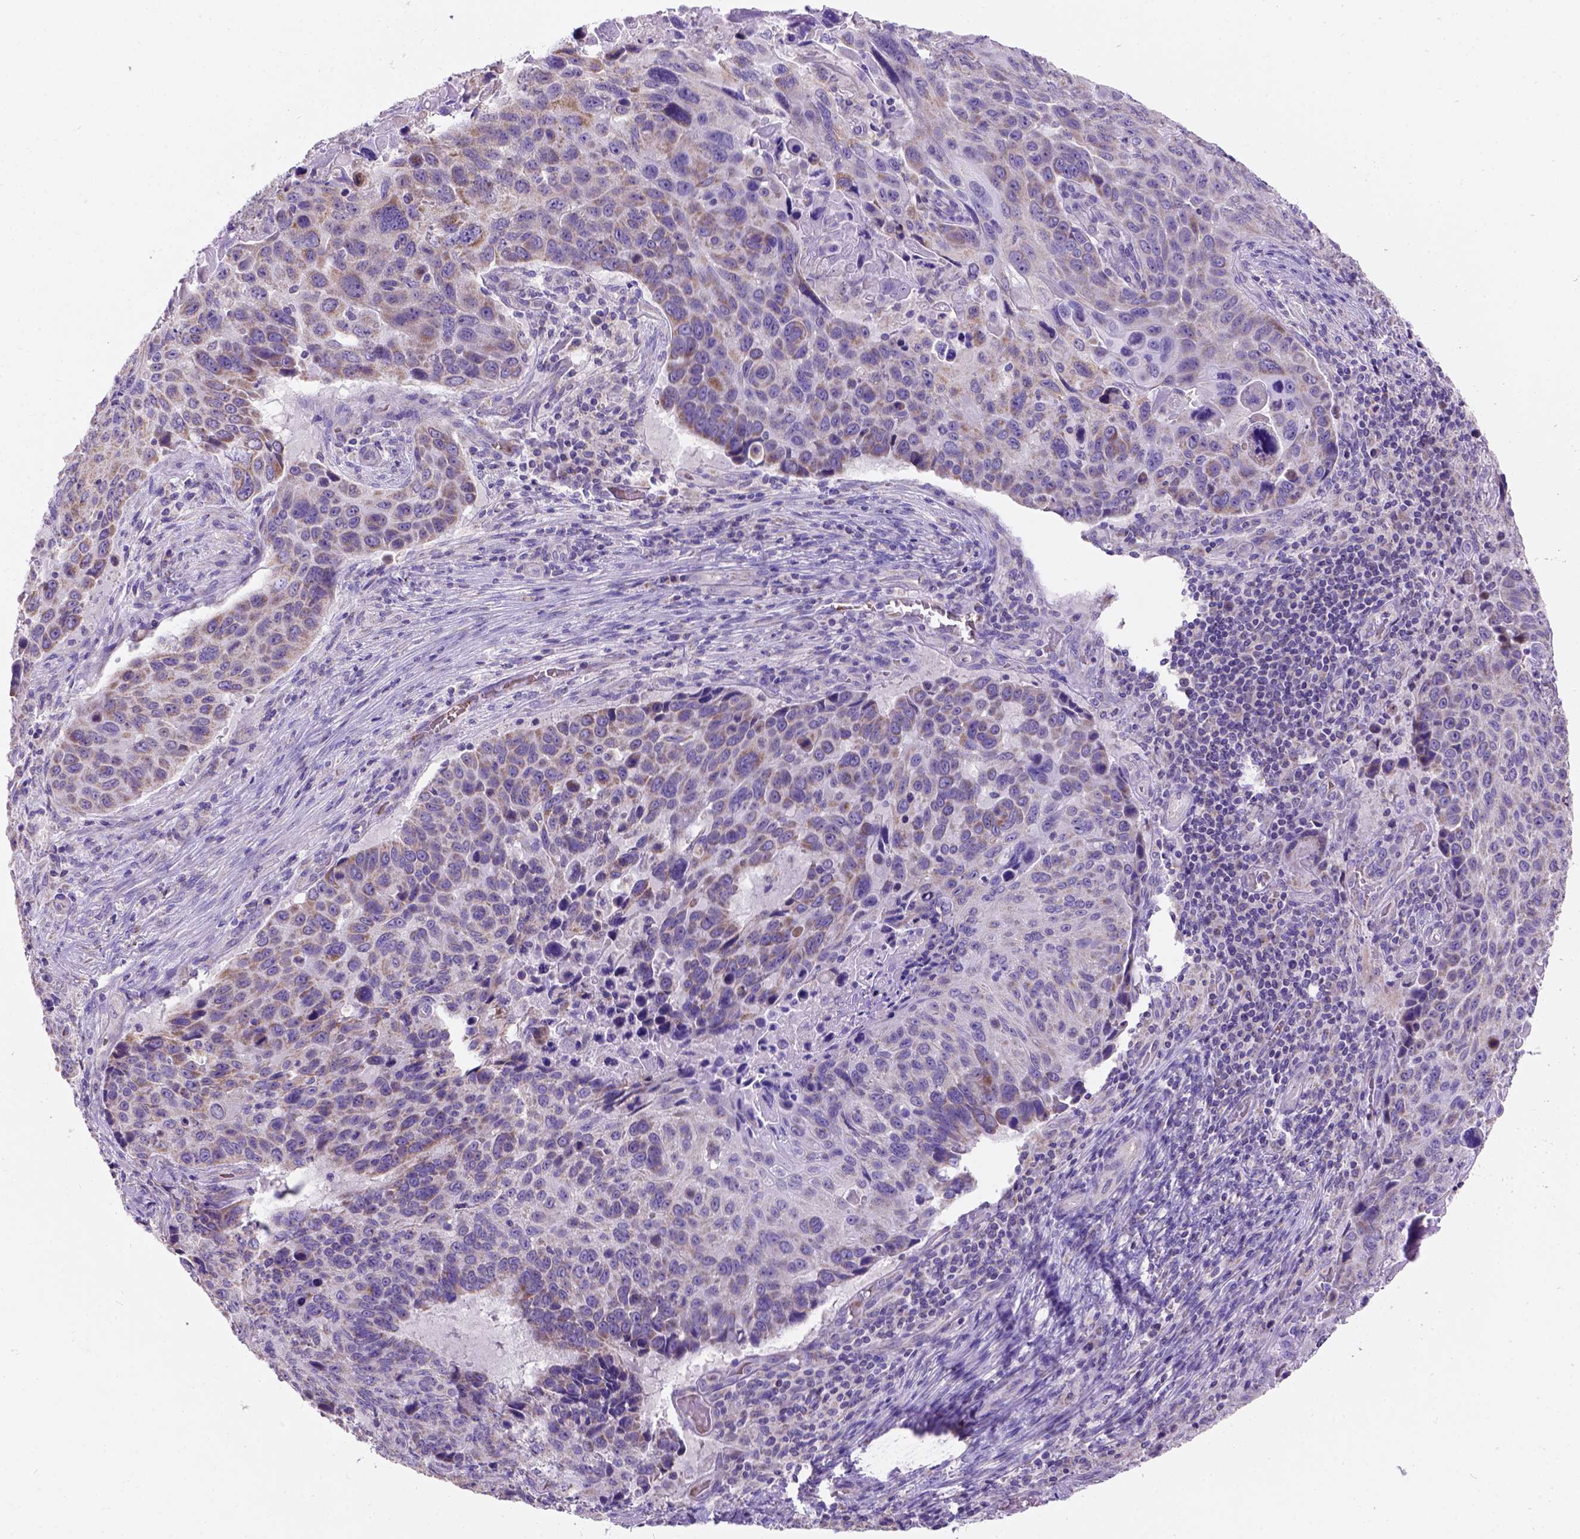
{"staining": {"intensity": "moderate", "quantity": ">75%", "location": "cytoplasmic/membranous"}, "tissue": "lung cancer", "cell_type": "Tumor cells", "image_type": "cancer", "snomed": [{"axis": "morphology", "description": "Squamous cell carcinoma, NOS"}, {"axis": "topography", "description": "Lung"}], "caption": "Brown immunohistochemical staining in lung squamous cell carcinoma displays moderate cytoplasmic/membranous expression in approximately >75% of tumor cells. (DAB (3,3'-diaminobenzidine) IHC, brown staining for protein, blue staining for nuclei).", "gene": "L2HGDH", "patient": {"sex": "male", "age": 68}}